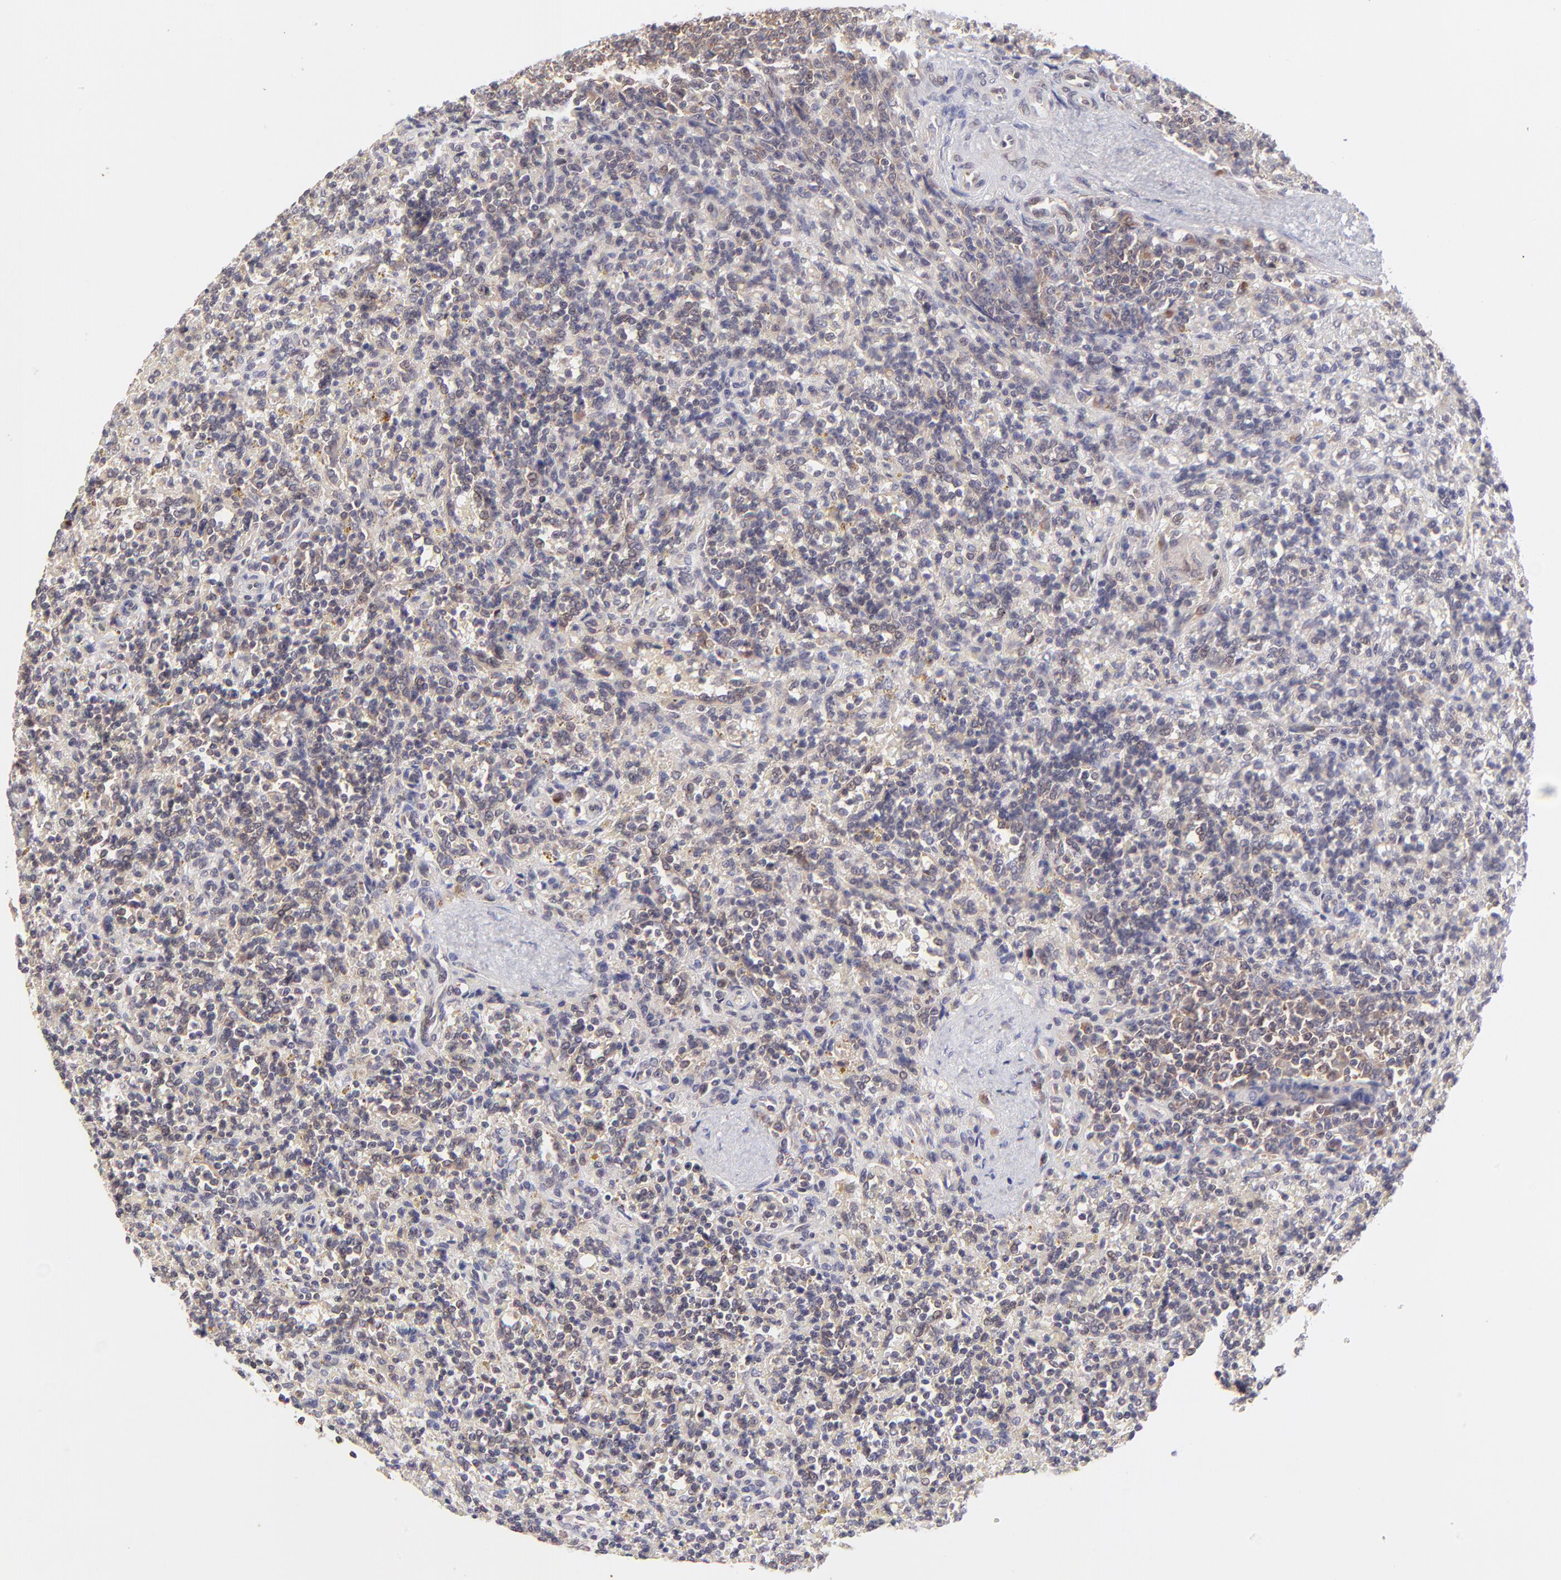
{"staining": {"intensity": "weak", "quantity": "<25%", "location": "cytoplasmic/membranous"}, "tissue": "lymphoma", "cell_type": "Tumor cells", "image_type": "cancer", "snomed": [{"axis": "morphology", "description": "Malignant lymphoma, non-Hodgkin's type, Low grade"}, {"axis": "topography", "description": "Spleen"}], "caption": "DAB (3,3'-diaminobenzidine) immunohistochemical staining of human lymphoma shows no significant positivity in tumor cells.", "gene": "TNRC6B", "patient": {"sex": "male", "age": 67}}